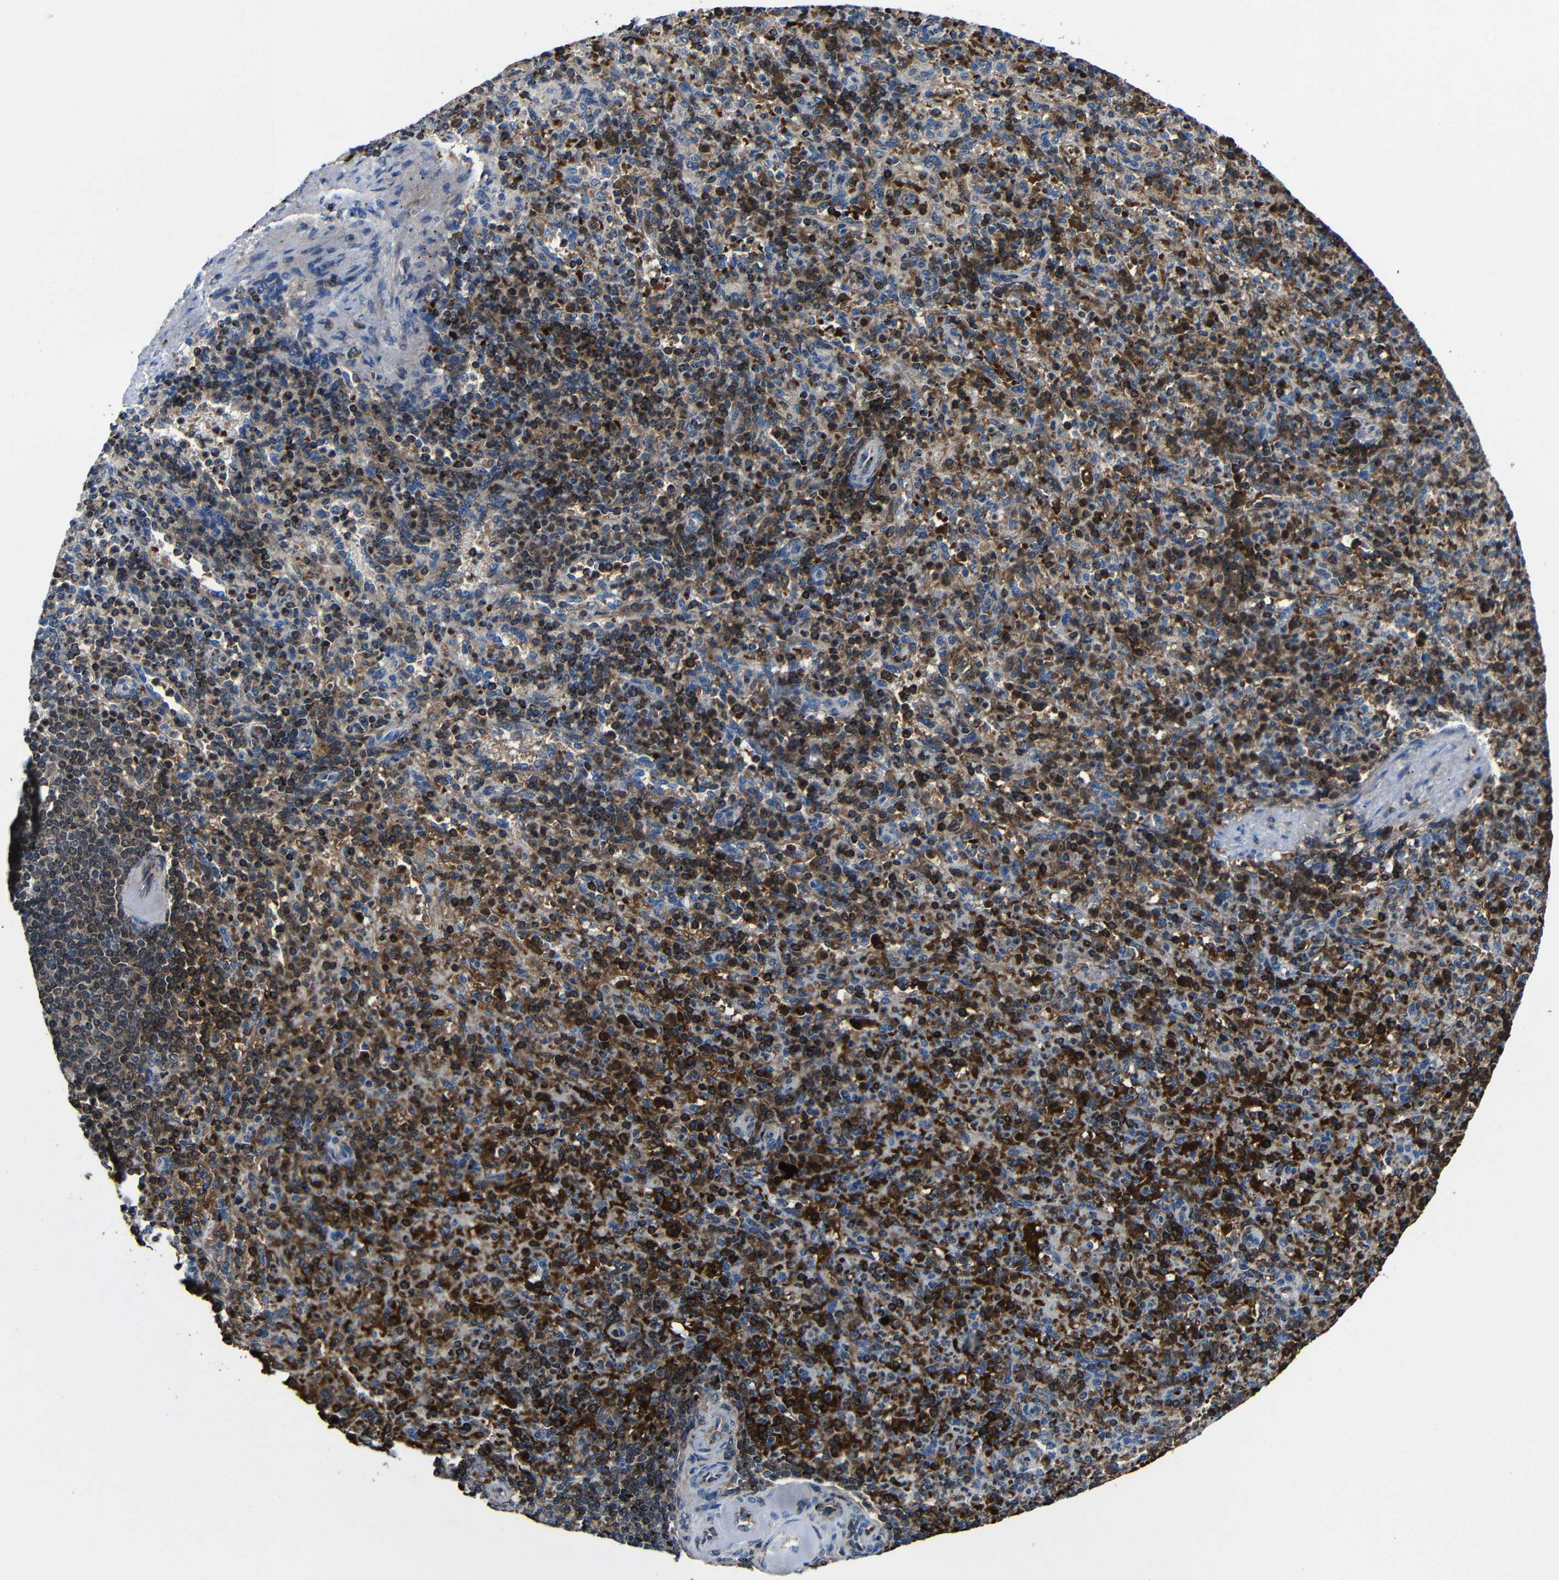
{"staining": {"intensity": "strong", "quantity": "25%-75%", "location": "cytoplasmic/membranous"}, "tissue": "spleen", "cell_type": "Cells in red pulp", "image_type": "normal", "snomed": [{"axis": "morphology", "description": "Normal tissue, NOS"}, {"axis": "topography", "description": "Spleen"}], "caption": "This histopathology image reveals IHC staining of unremarkable spleen, with high strong cytoplasmic/membranous expression in approximately 25%-75% of cells in red pulp.", "gene": "CA5B", "patient": {"sex": "female", "age": 74}}